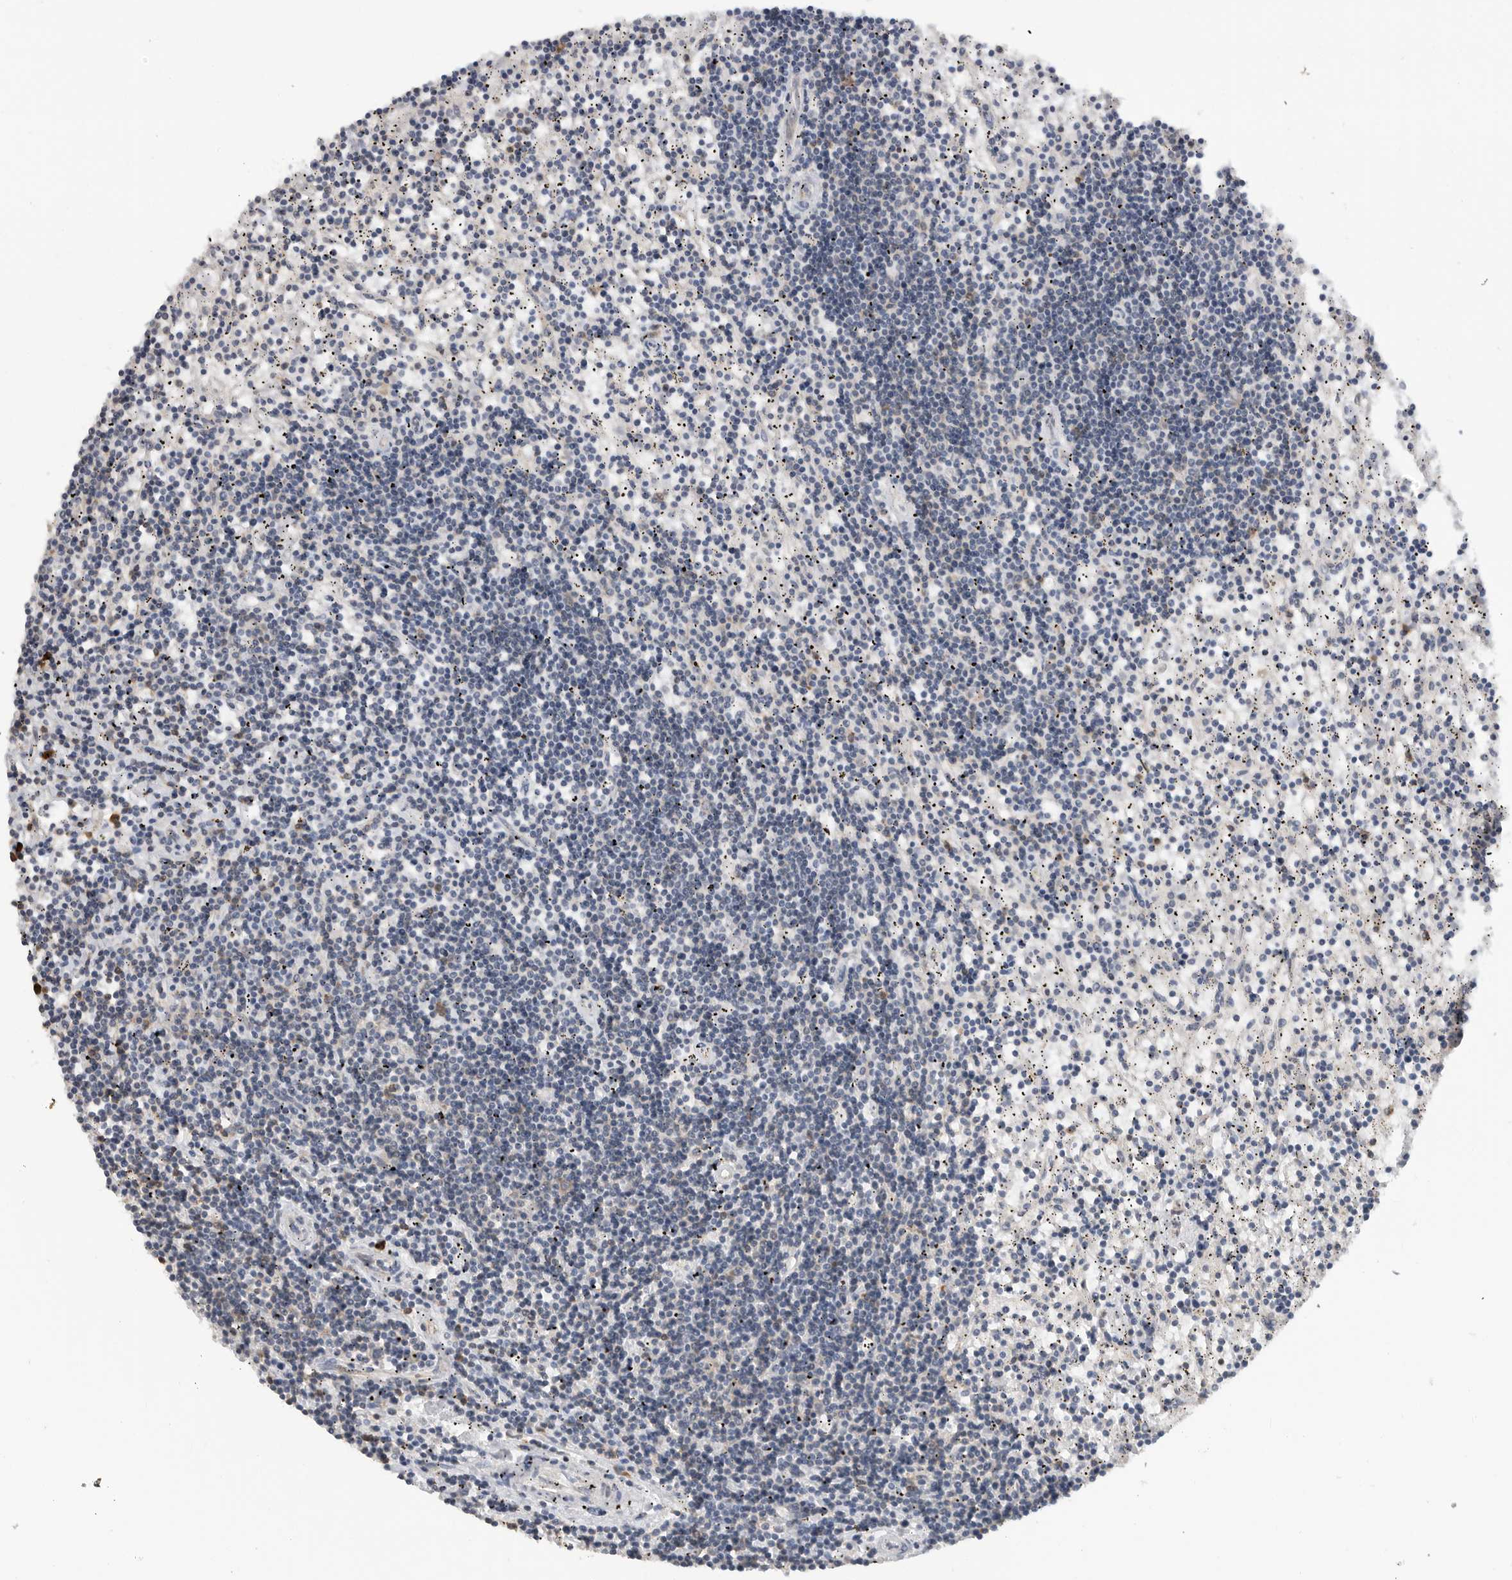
{"staining": {"intensity": "negative", "quantity": "none", "location": "none"}, "tissue": "lymphoma", "cell_type": "Tumor cells", "image_type": "cancer", "snomed": [{"axis": "morphology", "description": "Malignant lymphoma, non-Hodgkin's type, Low grade"}, {"axis": "topography", "description": "Spleen"}], "caption": "IHC histopathology image of neoplastic tissue: human low-grade malignant lymphoma, non-Hodgkin's type stained with DAB displays no significant protein expression in tumor cells.", "gene": "DYRK2", "patient": {"sex": "male", "age": 76}}